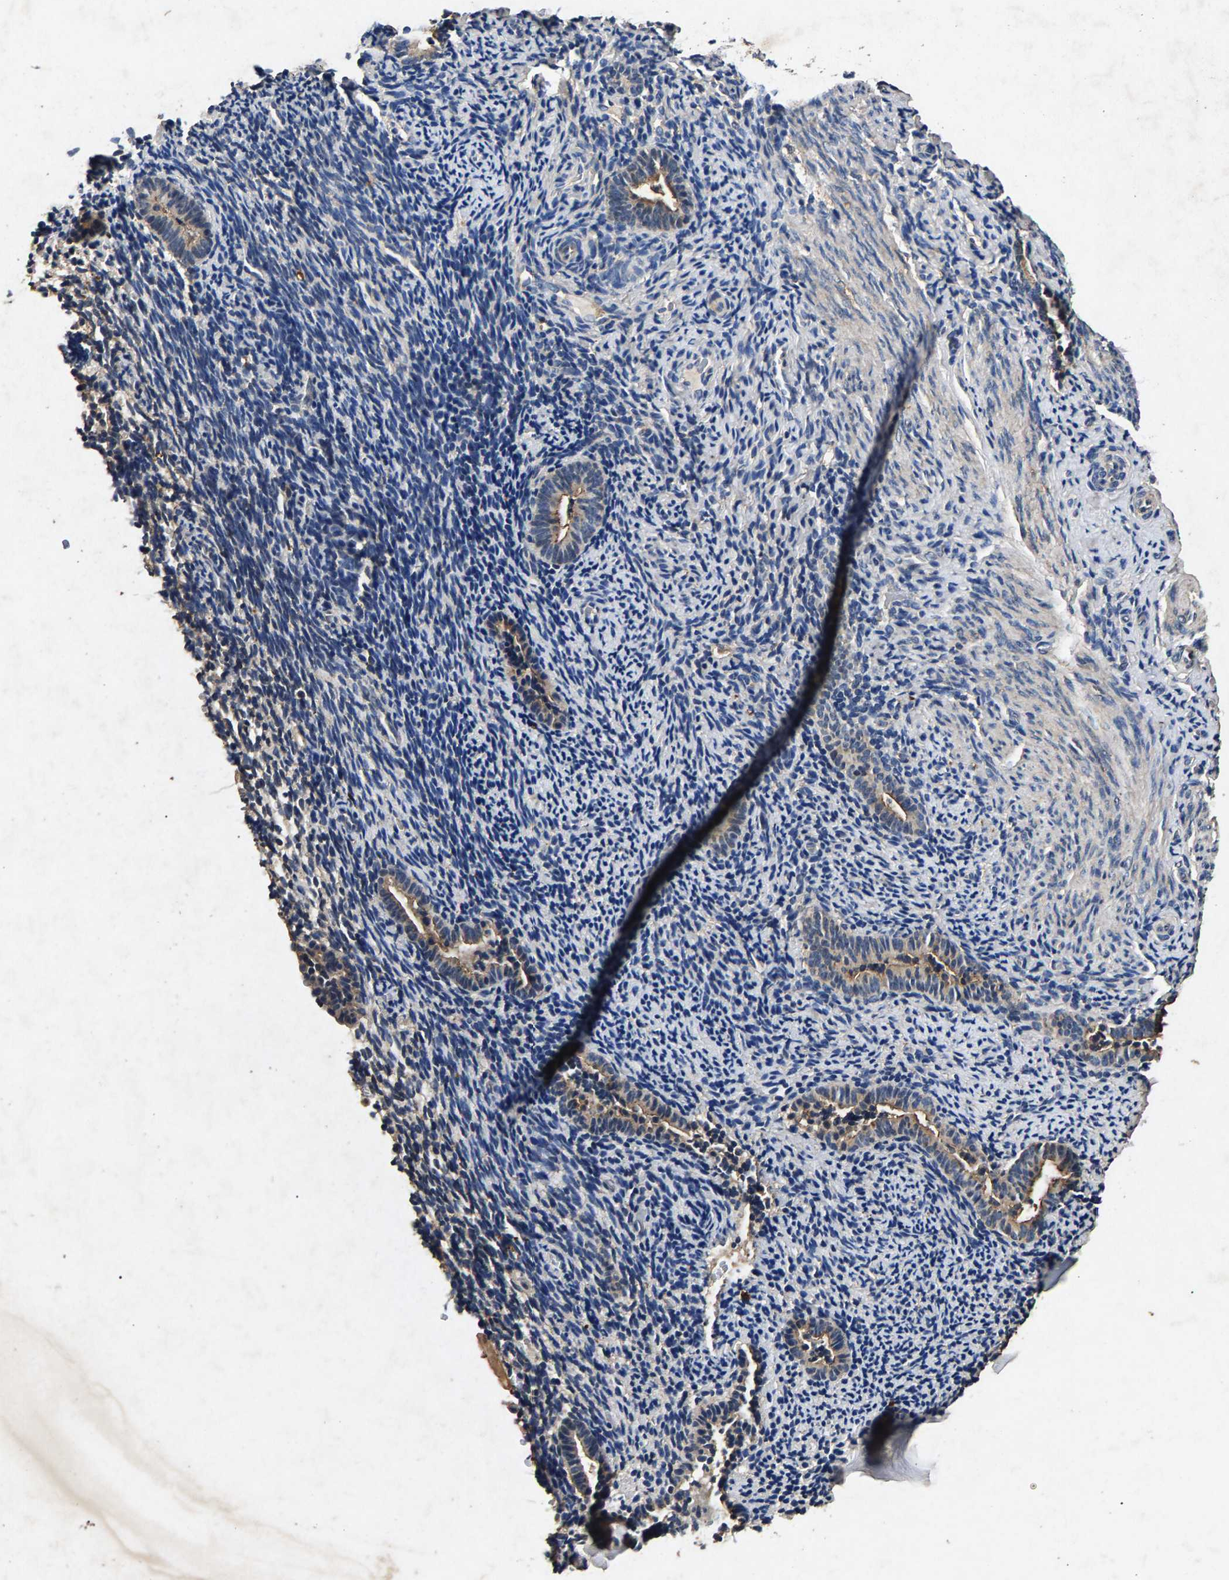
{"staining": {"intensity": "negative", "quantity": "none", "location": "none"}, "tissue": "endometrium", "cell_type": "Cells in endometrial stroma", "image_type": "normal", "snomed": [{"axis": "morphology", "description": "Normal tissue, NOS"}, {"axis": "topography", "description": "Endometrium"}], "caption": "An image of endometrium stained for a protein reveals no brown staining in cells in endometrial stroma. Nuclei are stained in blue.", "gene": "PPP1CC", "patient": {"sex": "female", "age": 51}}